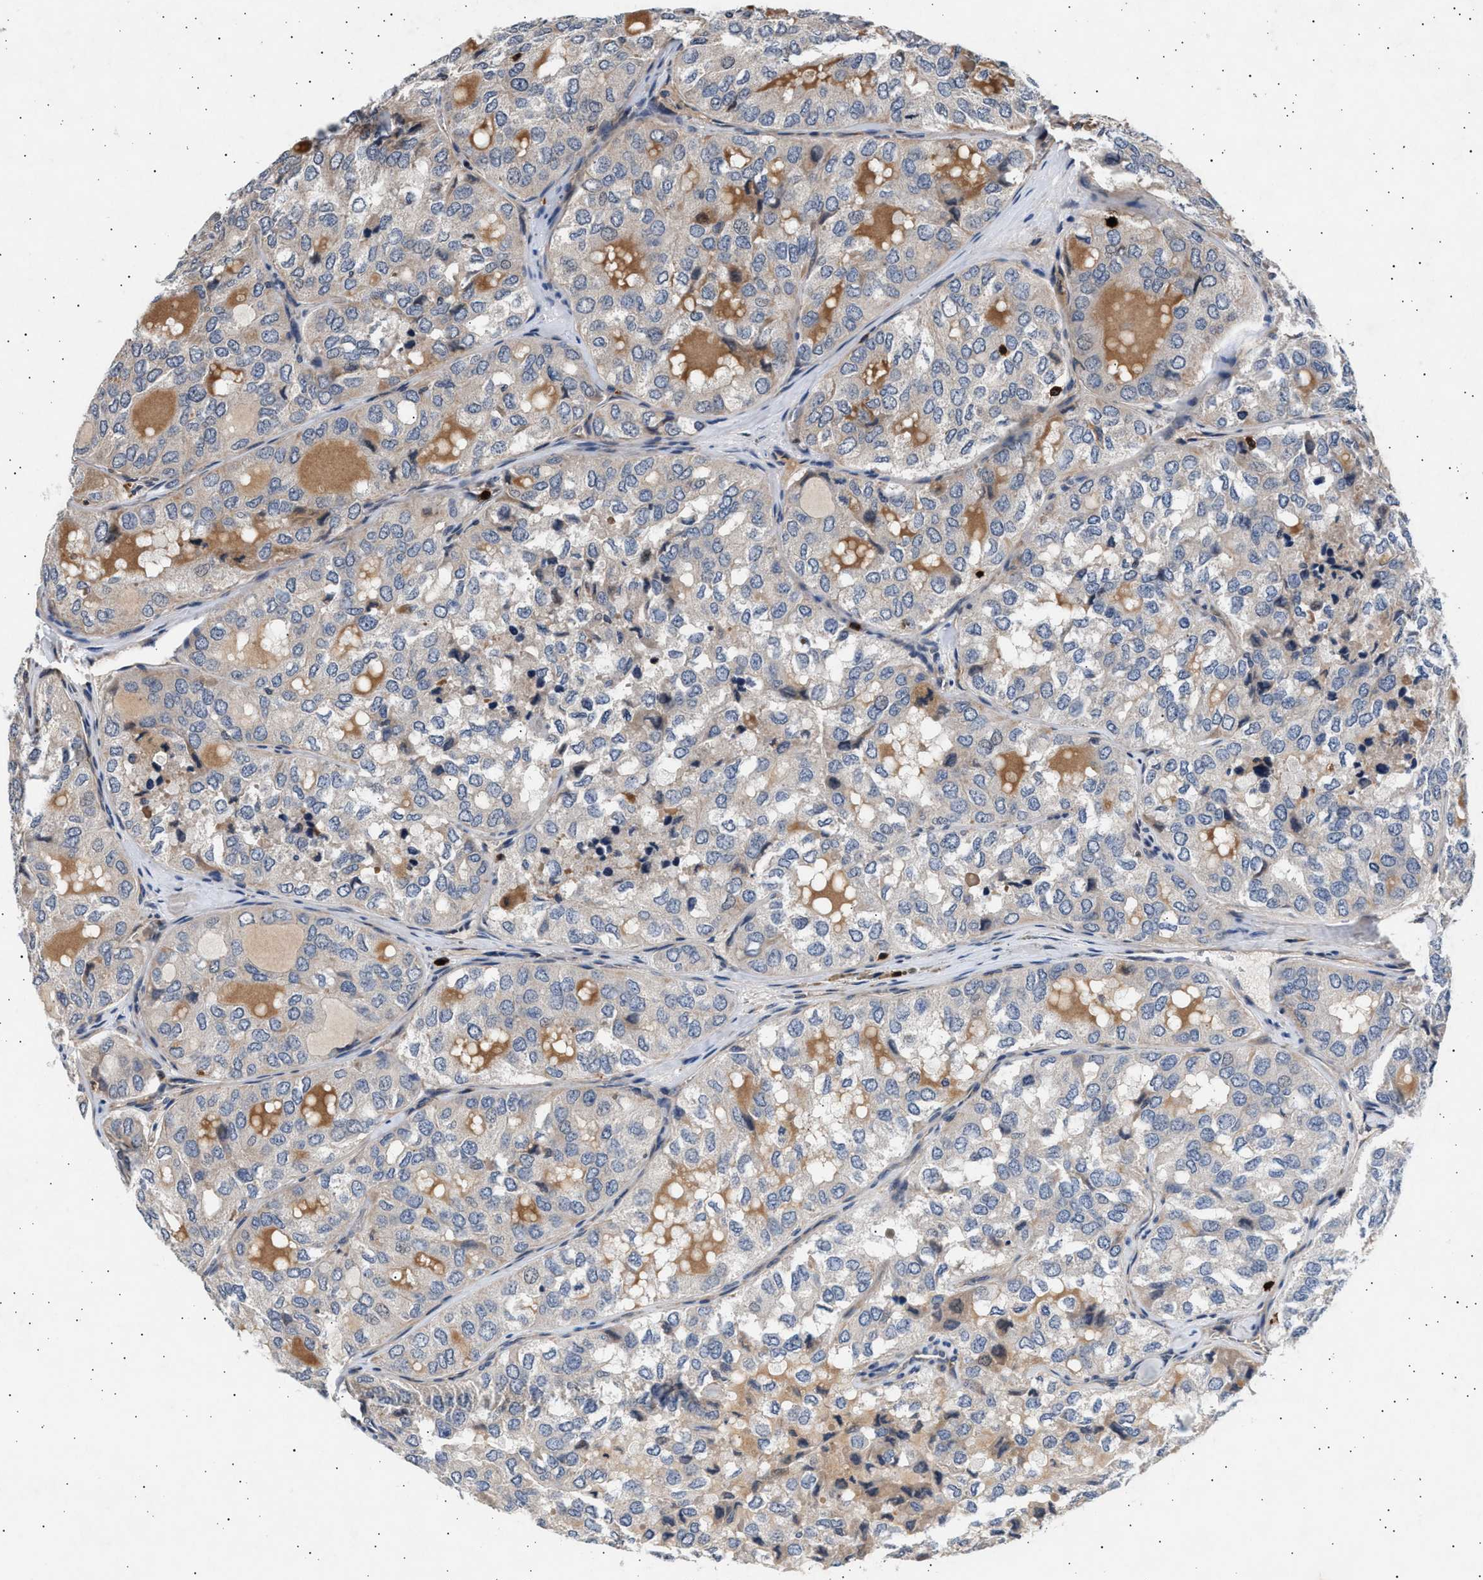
{"staining": {"intensity": "negative", "quantity": "none", "location": "none"}, "tissue": "thyroid cancer", "cell_type": "Tumor cells", "image_type": "cancer", "snomed": [{"axis": "morphology", "description": "Follicular adenoma carcinoma, NOS"}, {"axis": "topography", "description": "Thyroid gland"}], "caption": "Protein analysis of thyroid follicular adenoma carcinoma exhibits no significant staining in tumor cells.", "gene": "GRAP2", "patient": {"sex": "male", "age": 75}}